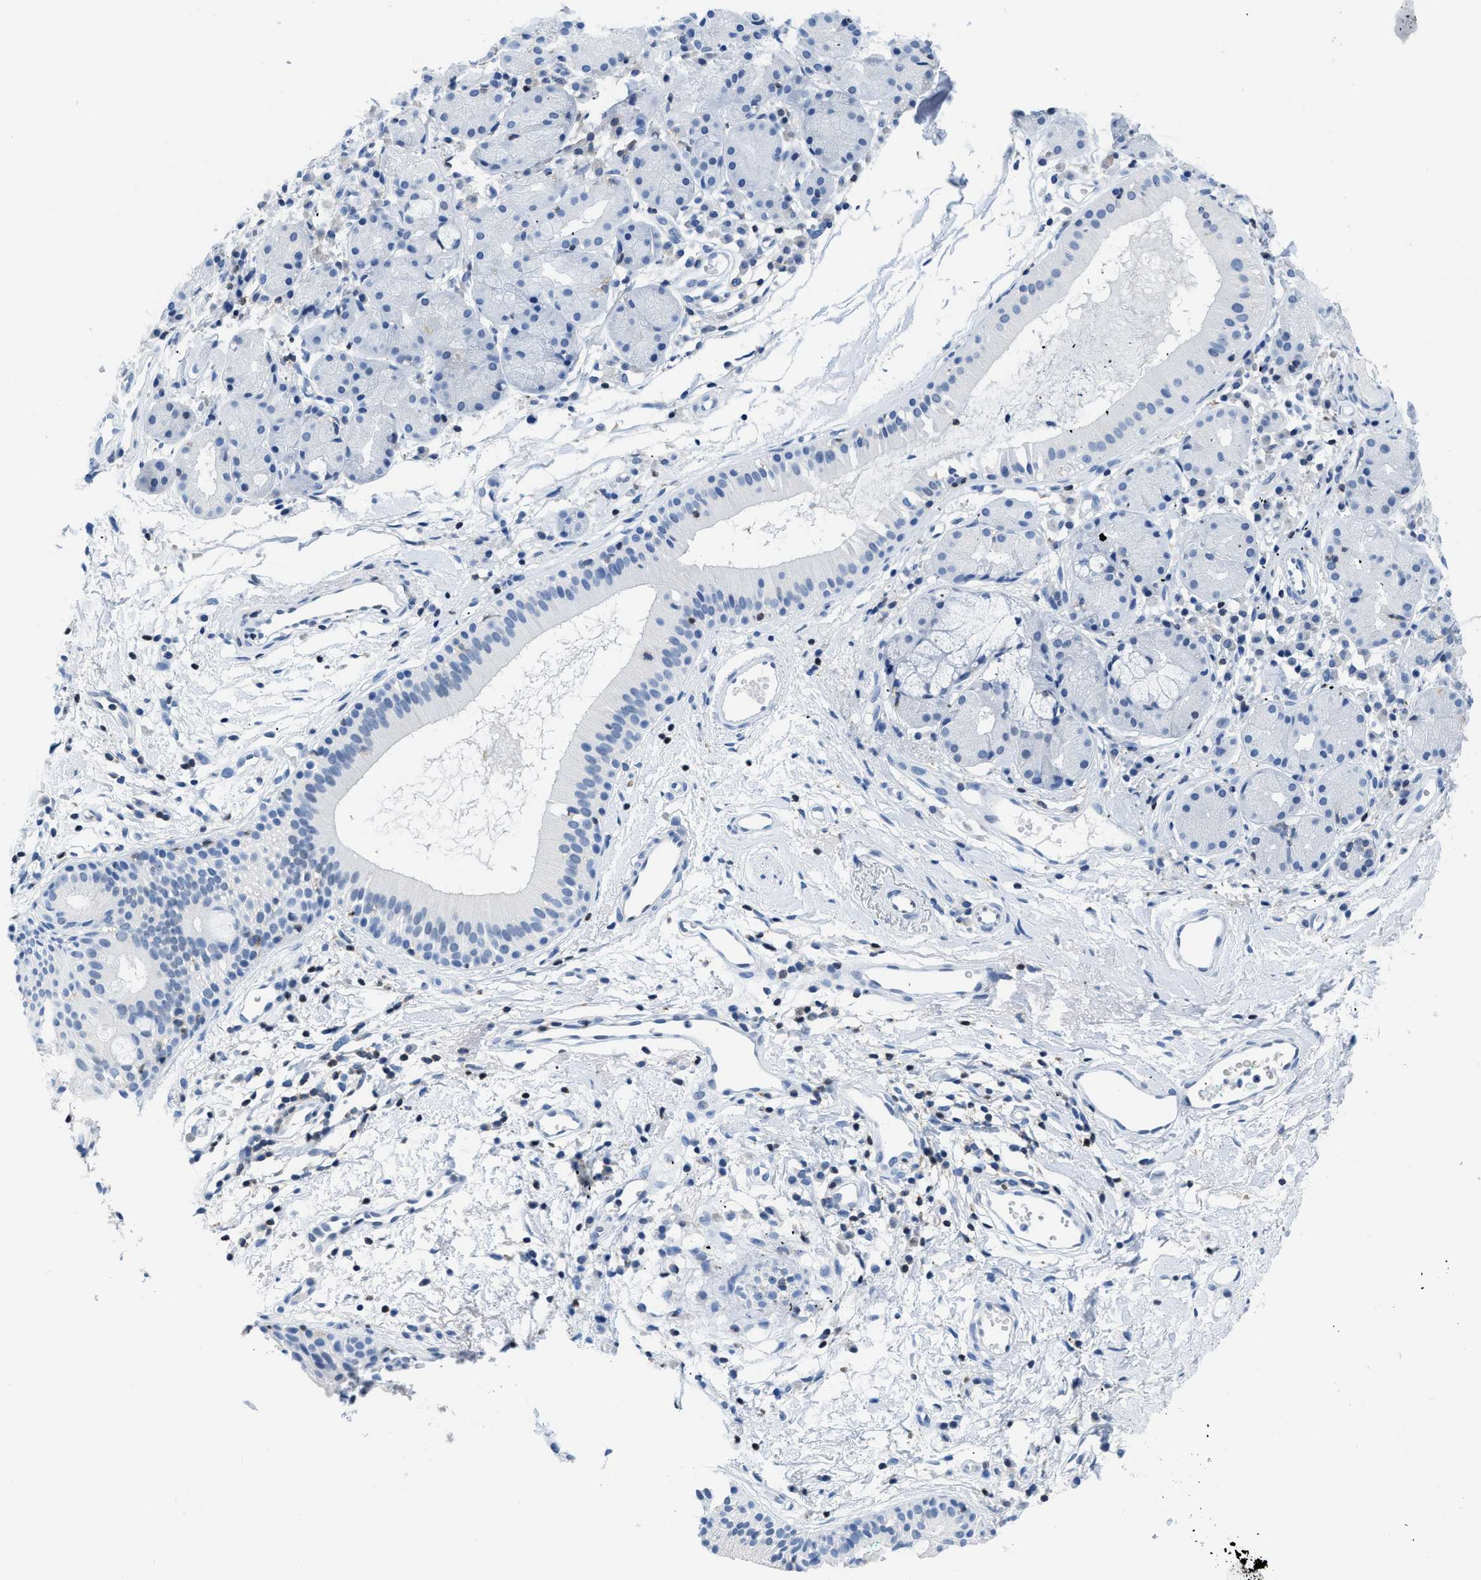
{"staining": {"intensity": "negative", "quantity": "none", "location": "none"}, "tissue": "nasopharynx", "cell_type": "Respiratory epithelial cells", "image_type": "normal", "snomed": [{"axis": "morphology", "description": "Normal tissue, NOS"}, {"axis": "morphology", "description": "Basal cell carcinoma"}, {"axis": "topography", "description": "Cartilage tissue"}, {"axis": "topography", "description": "Nasopharynx"}, {"axis": "topography", "description": "Oral tissue"}], "caption": "Immunohistochemistry (IHC) histopathology image of unremarkable nasopharynx: nasopharynx stained with DAB exhibits no significant protein expression in respiratory epithelial cells. (IHC, brightfield microscopy, high magnification).", "gene": "NFATC2", "patient": {"sex": "female", "age": 77}}